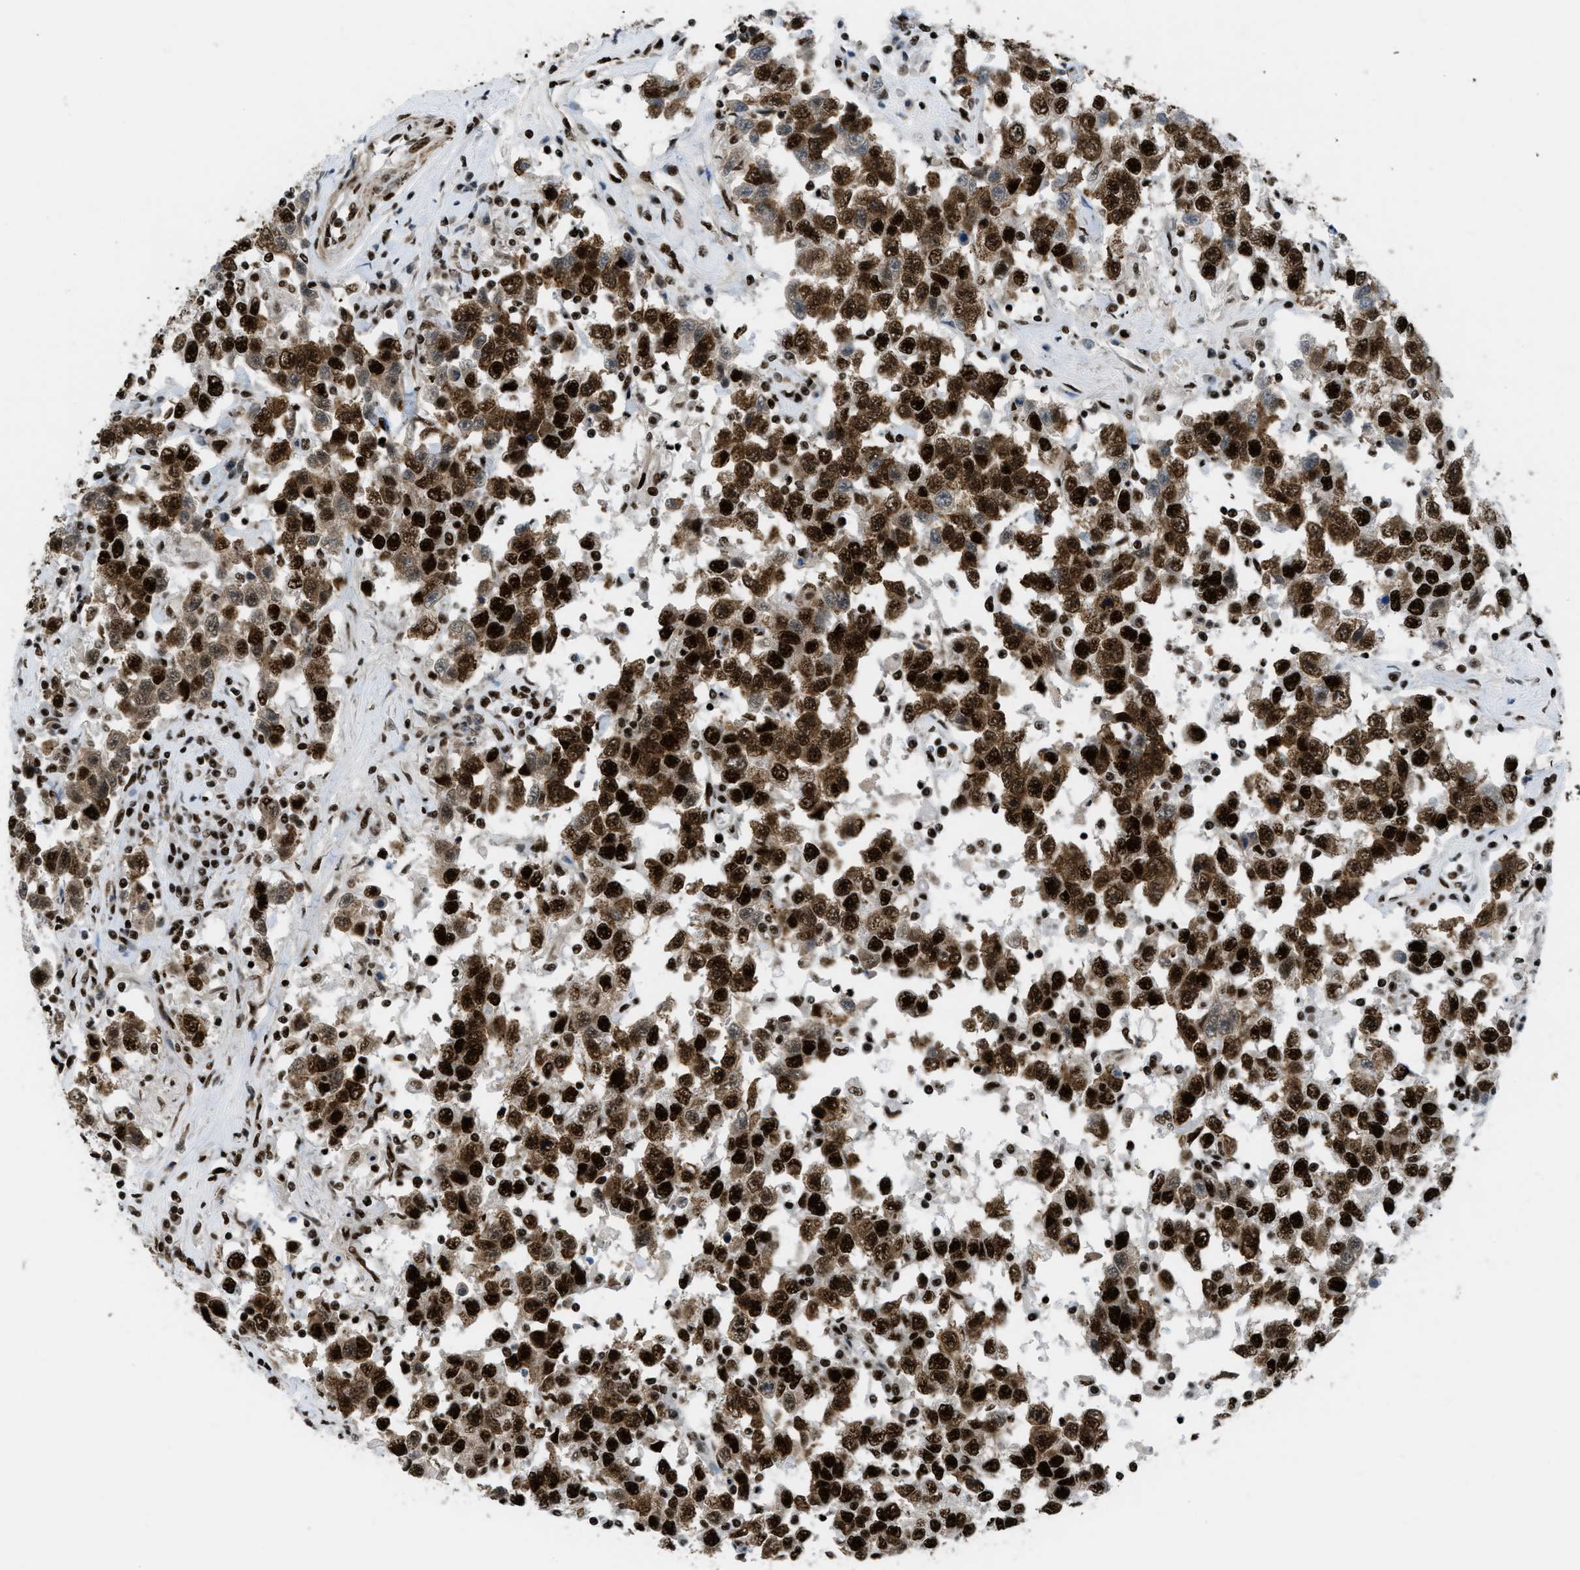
{"staining": {"intensity": "strong", "quantity": ">75%", "location": "cytoplasmic/membranous,nuclear"}, "tissue": "testis cancer", "cell_type": "Tumor cells", "image_type": "cancer", "snomed": [{"axis": "morphology", "description": "Seminoma, NOS"}, {"axis": "topography", "description": "Testis"}], "caption": "Testis seminoma stained with a protein marker reveals strong staining in tumor cells.", "gene": "ZNF207", "patient": {"sex": "male", "age": 41}}